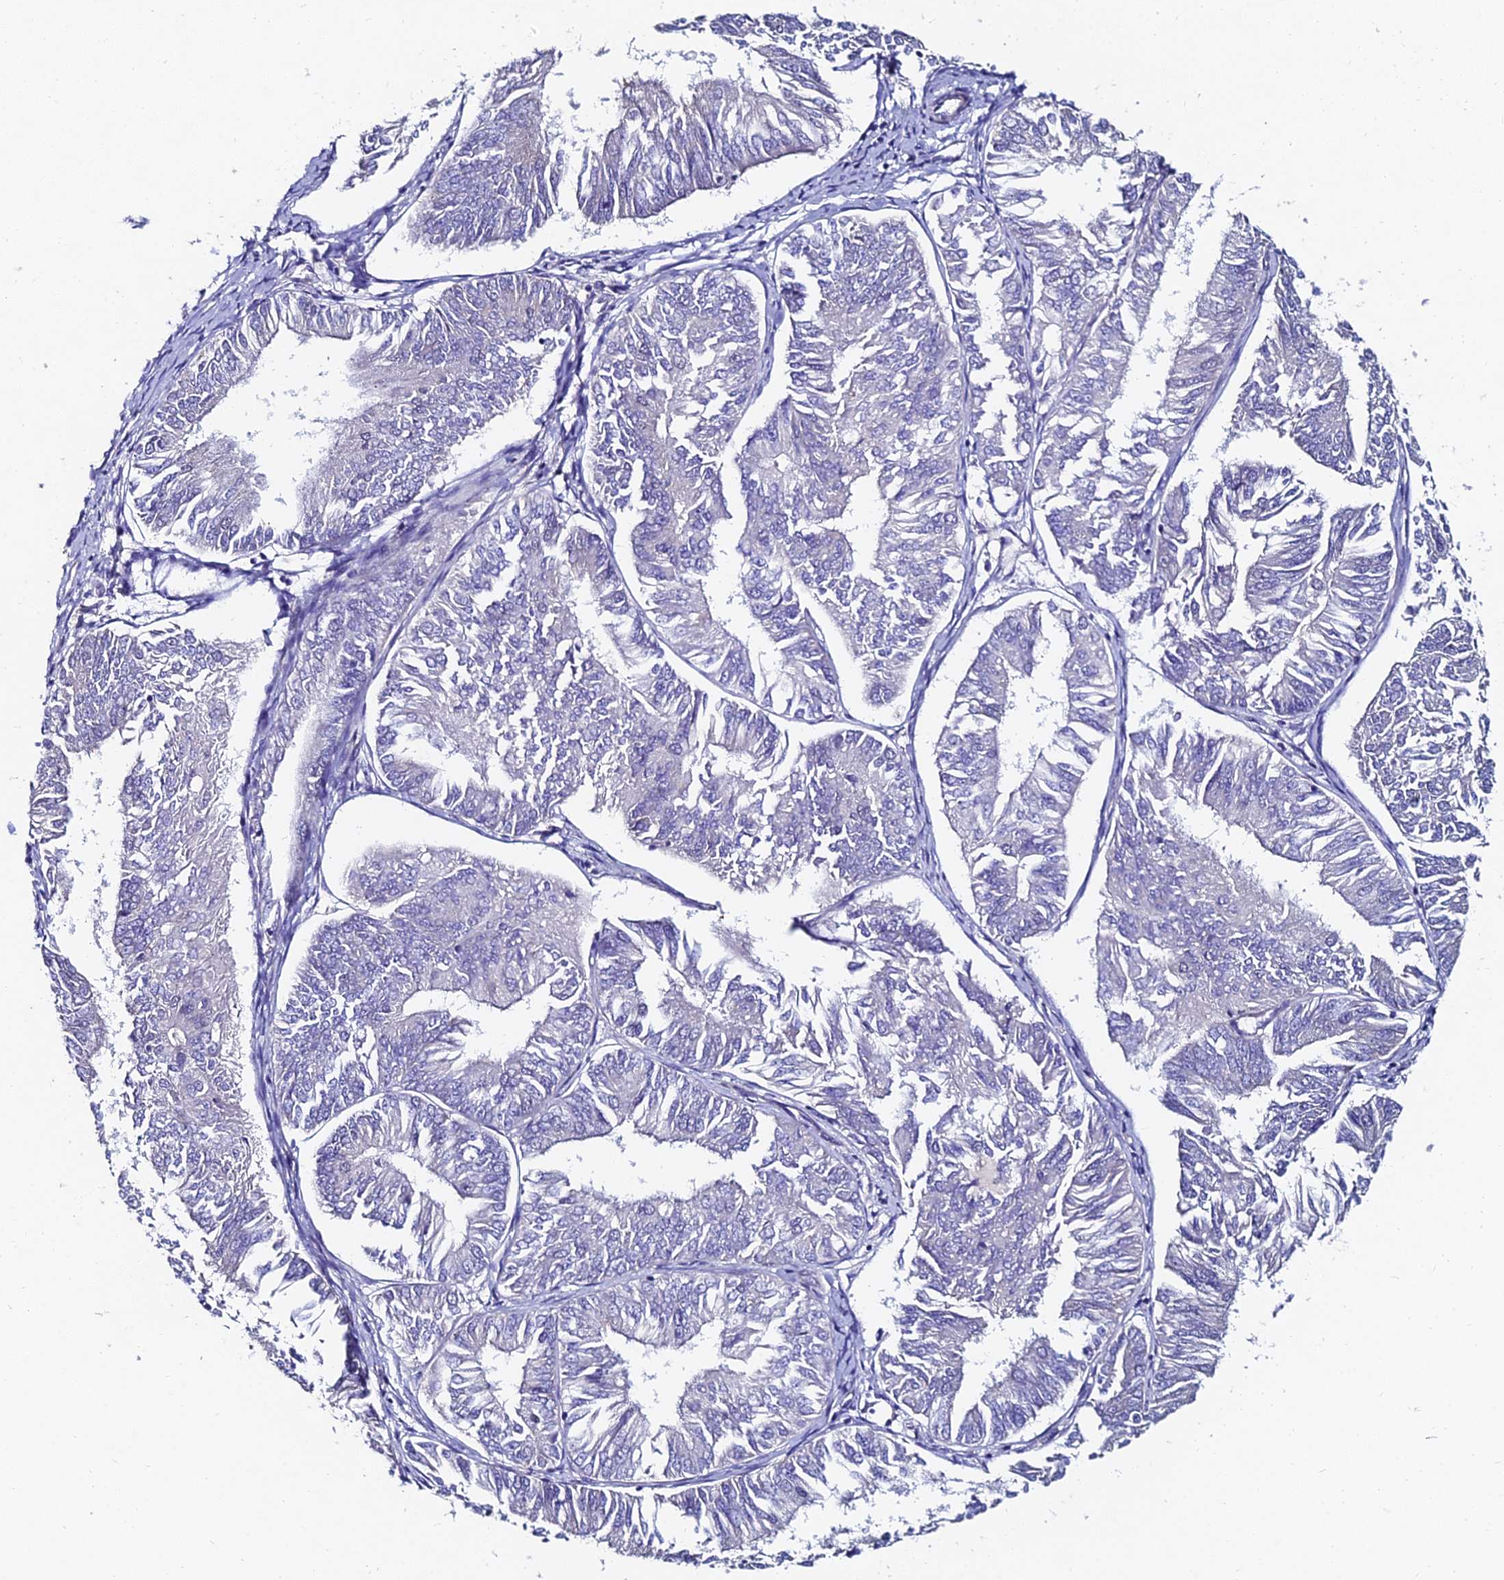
{"staining": {"intensity": "negative", "quantity": "none", "location": "none"}, "tissue": "endometrial cancer", "cell_type": "Tumor cells", "image_type": "cancer", "snomed": [{"axis": "morphology", "description": "Adenocarcinoma, NOS"}, {"axis": "topography", "description": "Endometrium"}], "caption": "Immunohistochemistry of endometrial adenocarcinoma displays no staining in tumor cells.", "gene": "TRIM24", "patient": {"sex": "female", "age": 58}}